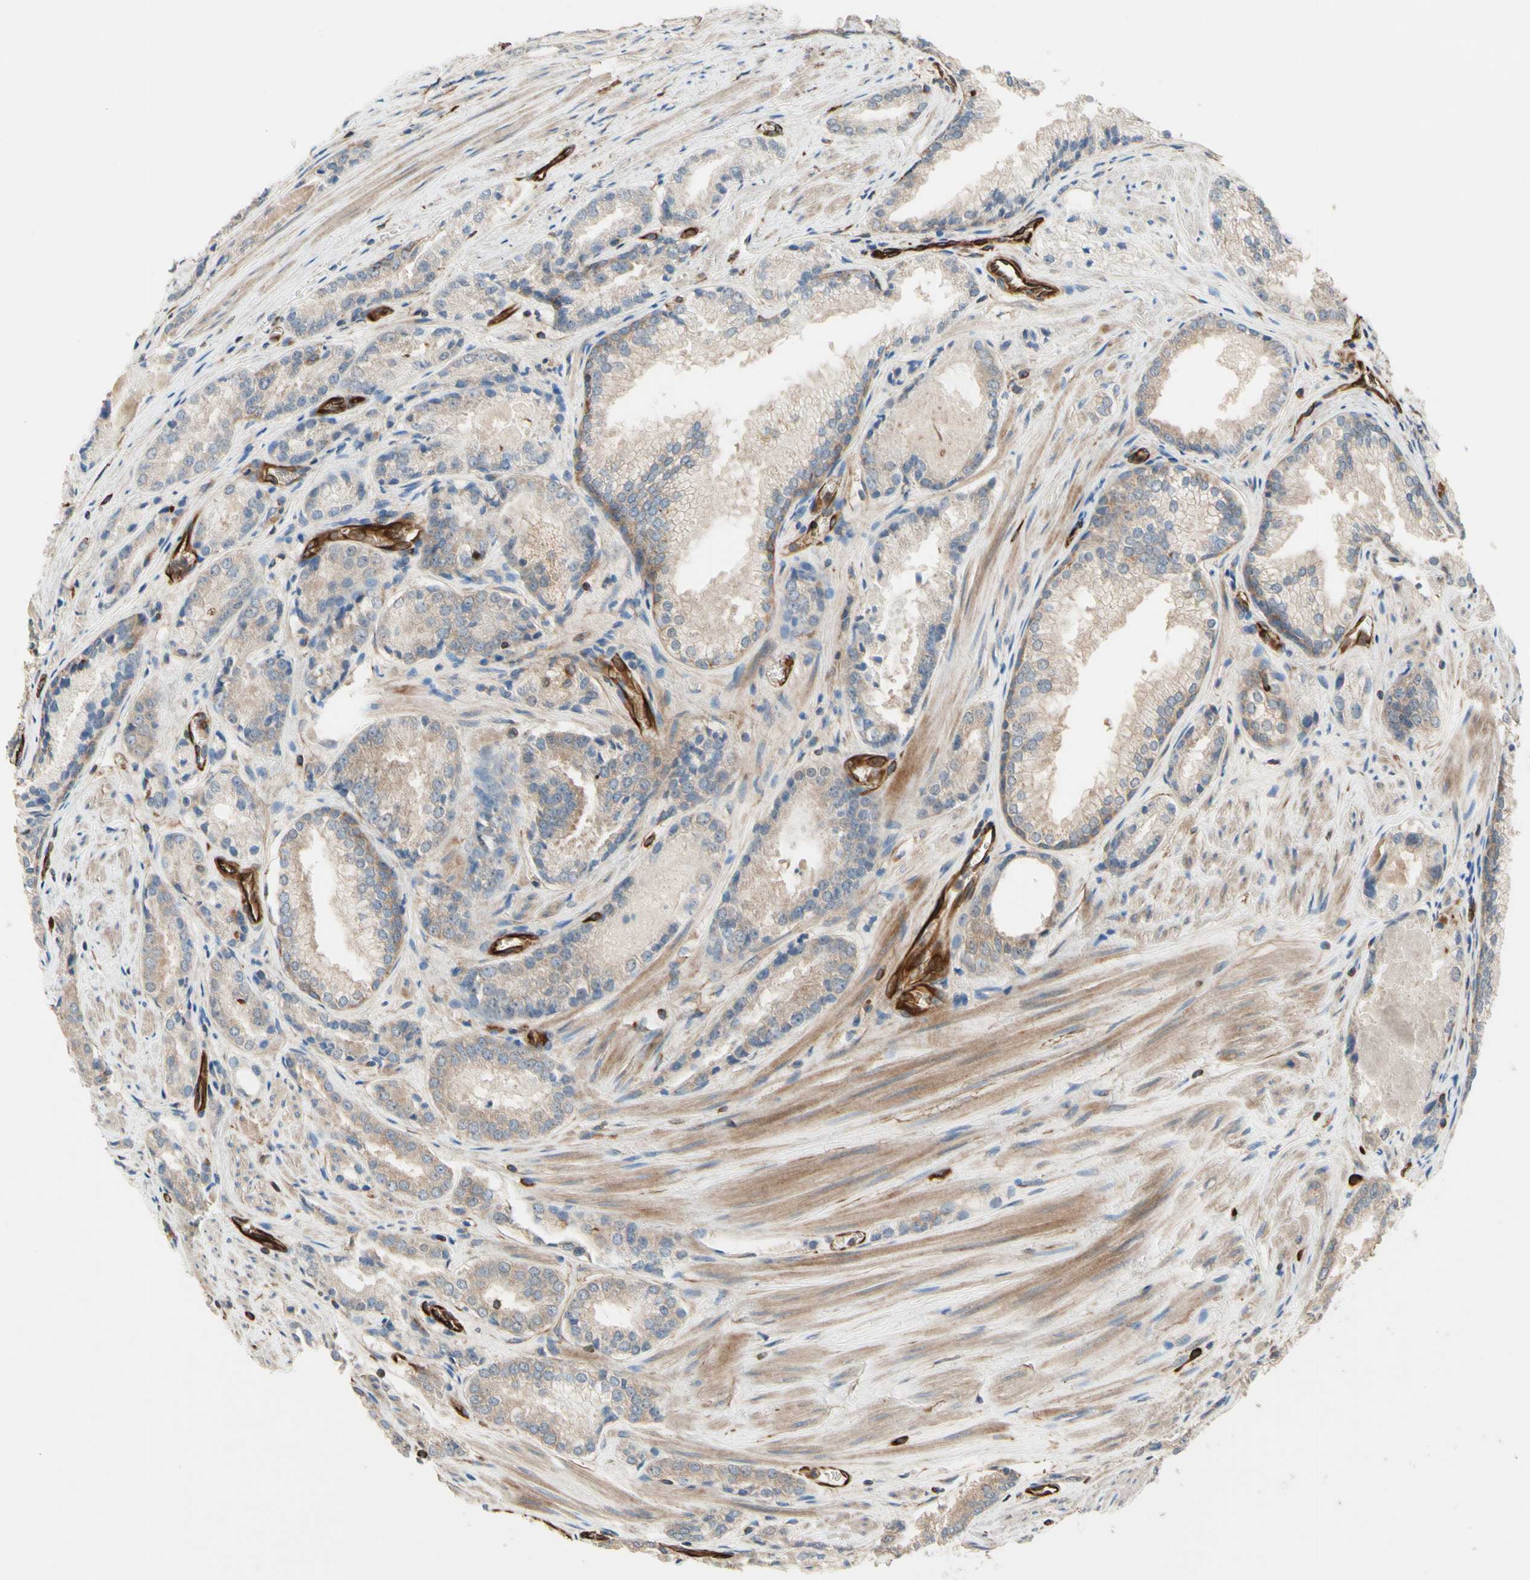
{"staining": {"intensity": "weak", "quantity": "25%-75%", "location": "cytoplasmic/membranous"}, "tissue": "prostate cancer", "cell_type": "Tumor cells", "image_type": "cancer", "snomed": [{"axis": "morphology", "description": "Adenocarcinoma, Low grade"}, {"axis": "topography", "description": "Prostate"}], "caption": "A low amount of weak cytoplasmic/membranous staining is present in about 25%-75% of tumor cells in prostate low-grade adenocarcinoma tissue.", "gene": "TRAF2", "patient": {"sex": "male", "age": 60}}